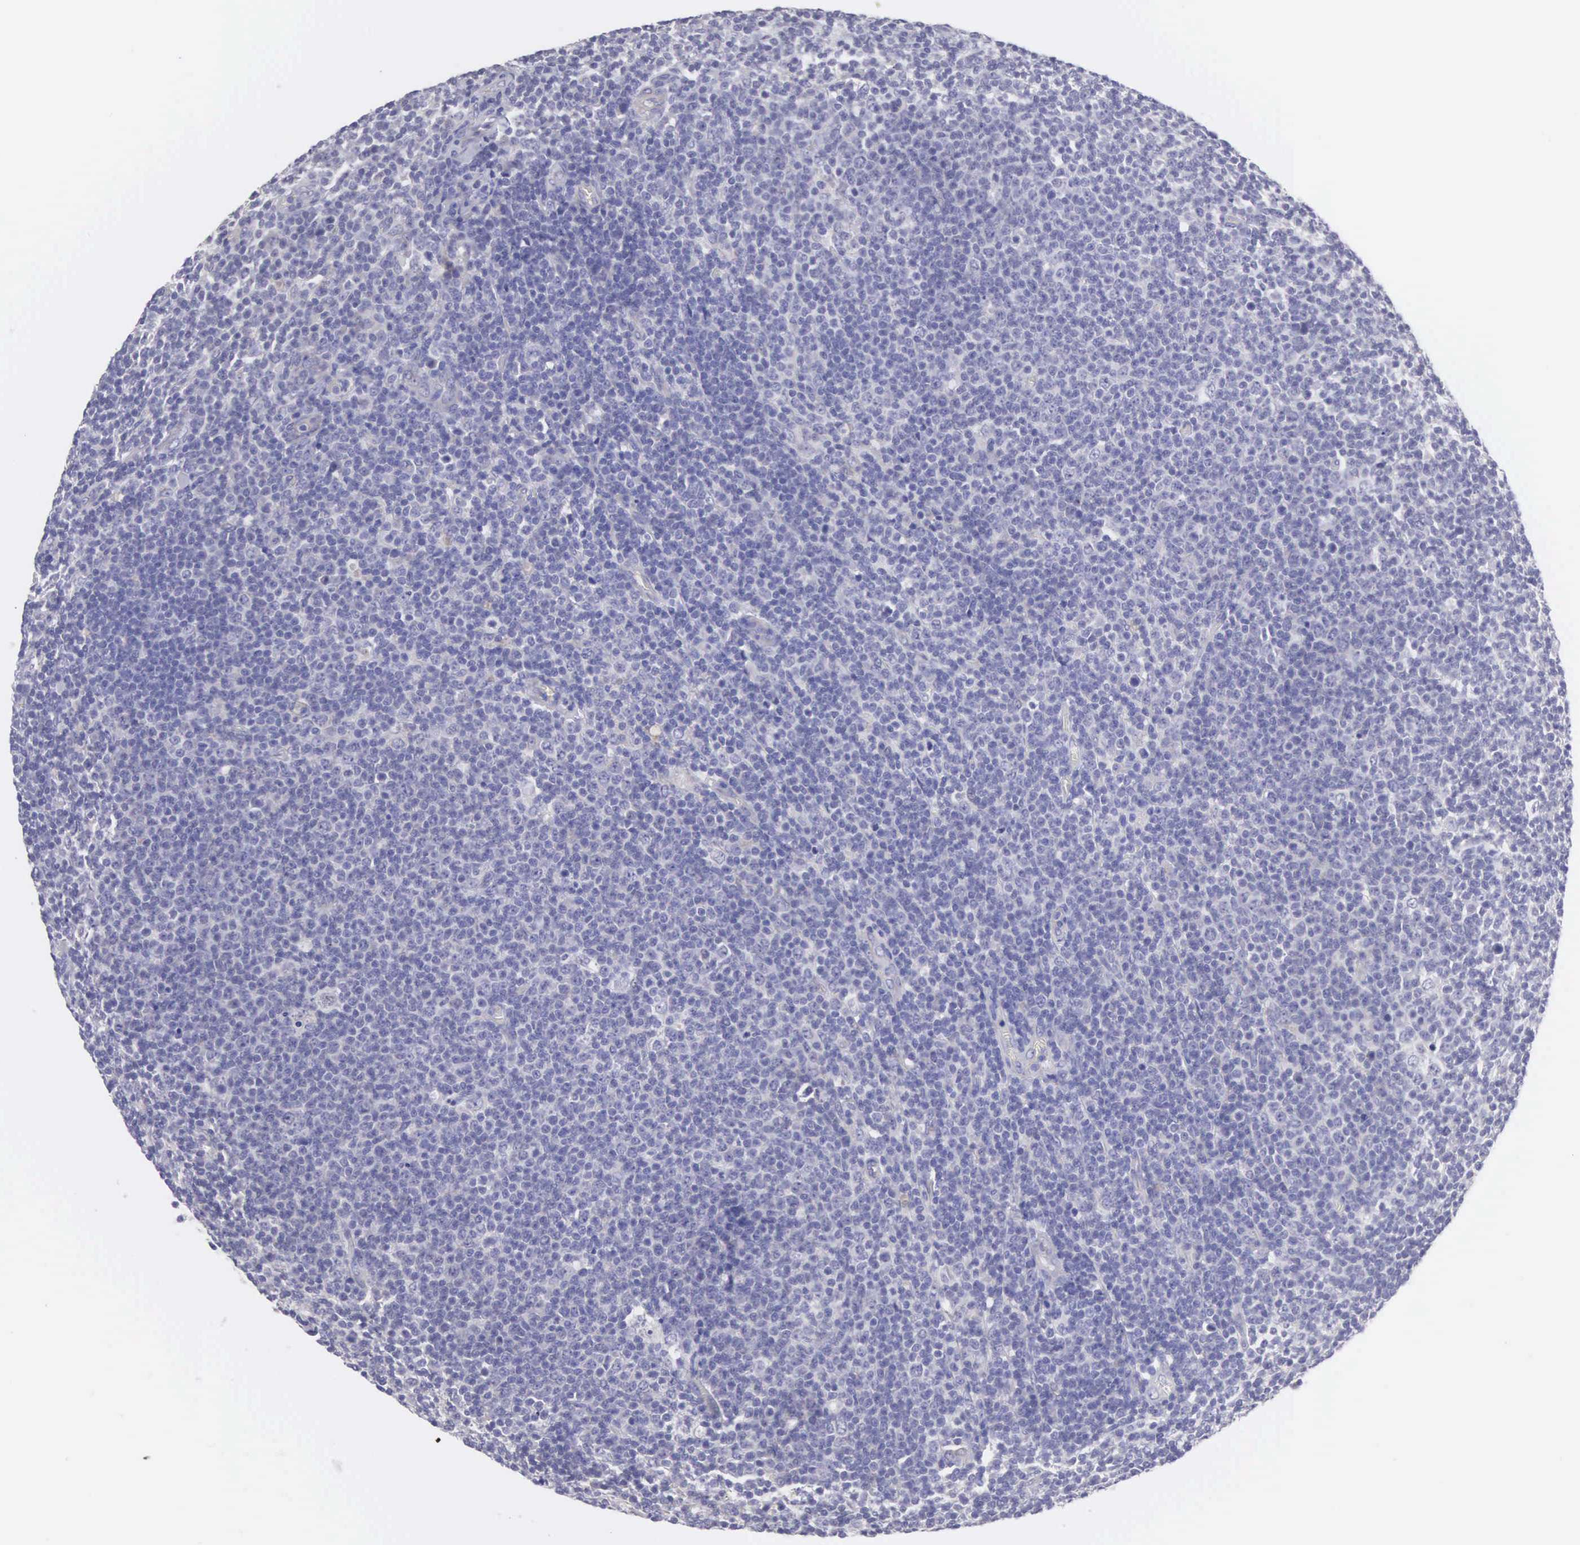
{"staining": {"intensity": "negative", "quantity": "none", "location": "none"}, "tissue": "lymphoma", "cell_type": "Tumor cells", "image_type": "cancer", "snomed": [{"axis": "morphology", "description": "Malignant lymphoma, non-Hodgkin's type, Low grade"}, {"axis": "topography", "description": "Lymph node"}], "caption": "This histopathology image is of lymphoma stained with immunohistochemistry (IHC) to label a protein in brown with the nuclei are counter-stained blue. There is no staining in tumor cells.", "gene": "SLITRK4", "patient": {"sex": "male", "age": 74}}